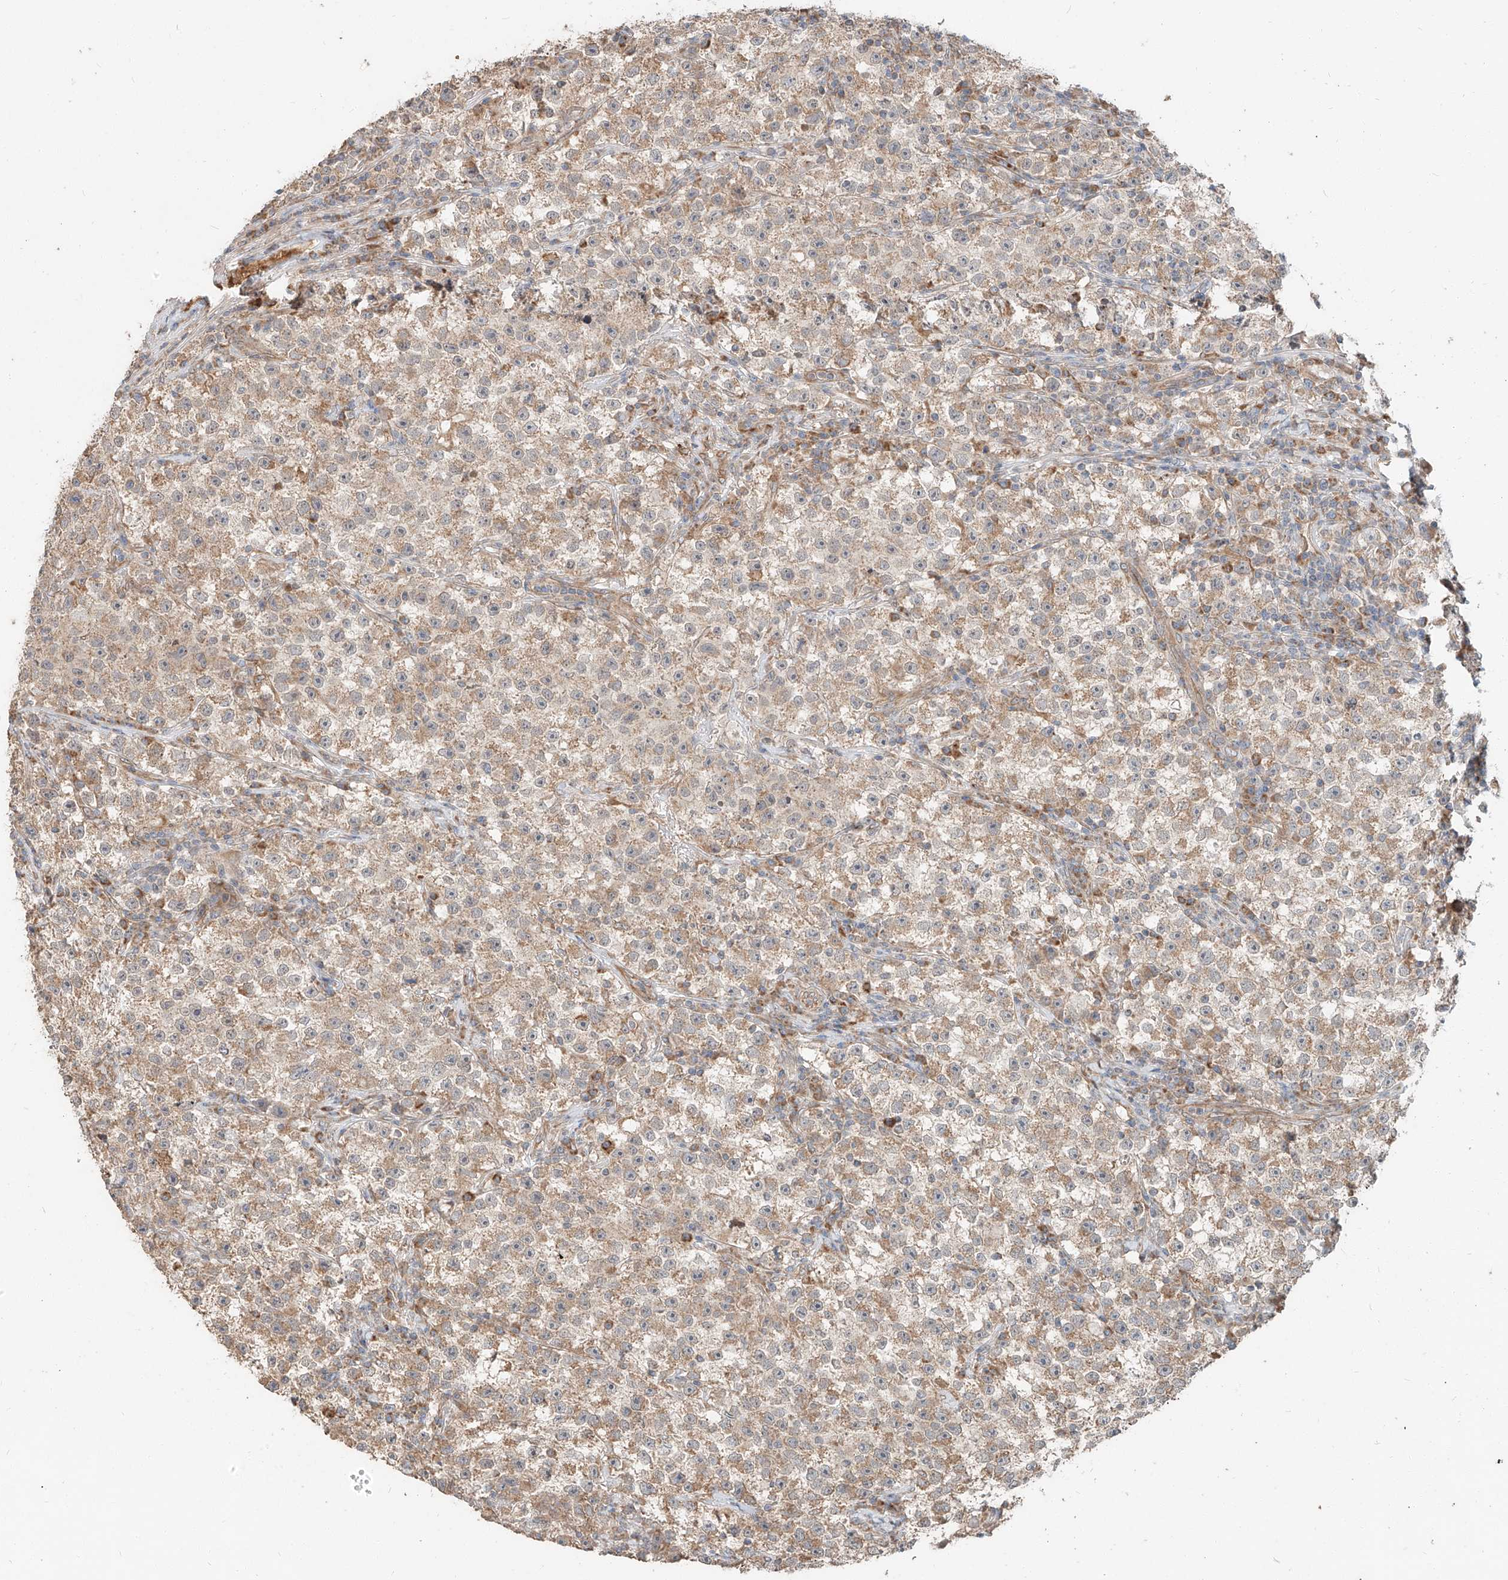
{"staining": {"intensity": "weak", "quantity": ">75%", "location": "cytoplasmic/membranous"}, "tissue": "testis cancer", "cell_type": "Tumor cells", "image_type": "cancer", "snomed": [{"axis": "morphology", "description": "Seminoma, NOS"}, {"axis": "topography", "description": "Testis"}], "caption": "DAB (3,3'-diaminobenzidine) immunohistochemical staining of testis cancer (seminoma) demonstrates weak cytoplasmic/membranous protein positivity in about >75% of tumor cells. The protein of interest is stained brown, and the nuclei are stained in blue (DAB (3,3'-diaminobenzidine) IHC with brightfield microscopy, high magnification).", "gene": "STX19", "patient": {"sex": "male", "age": 22}}